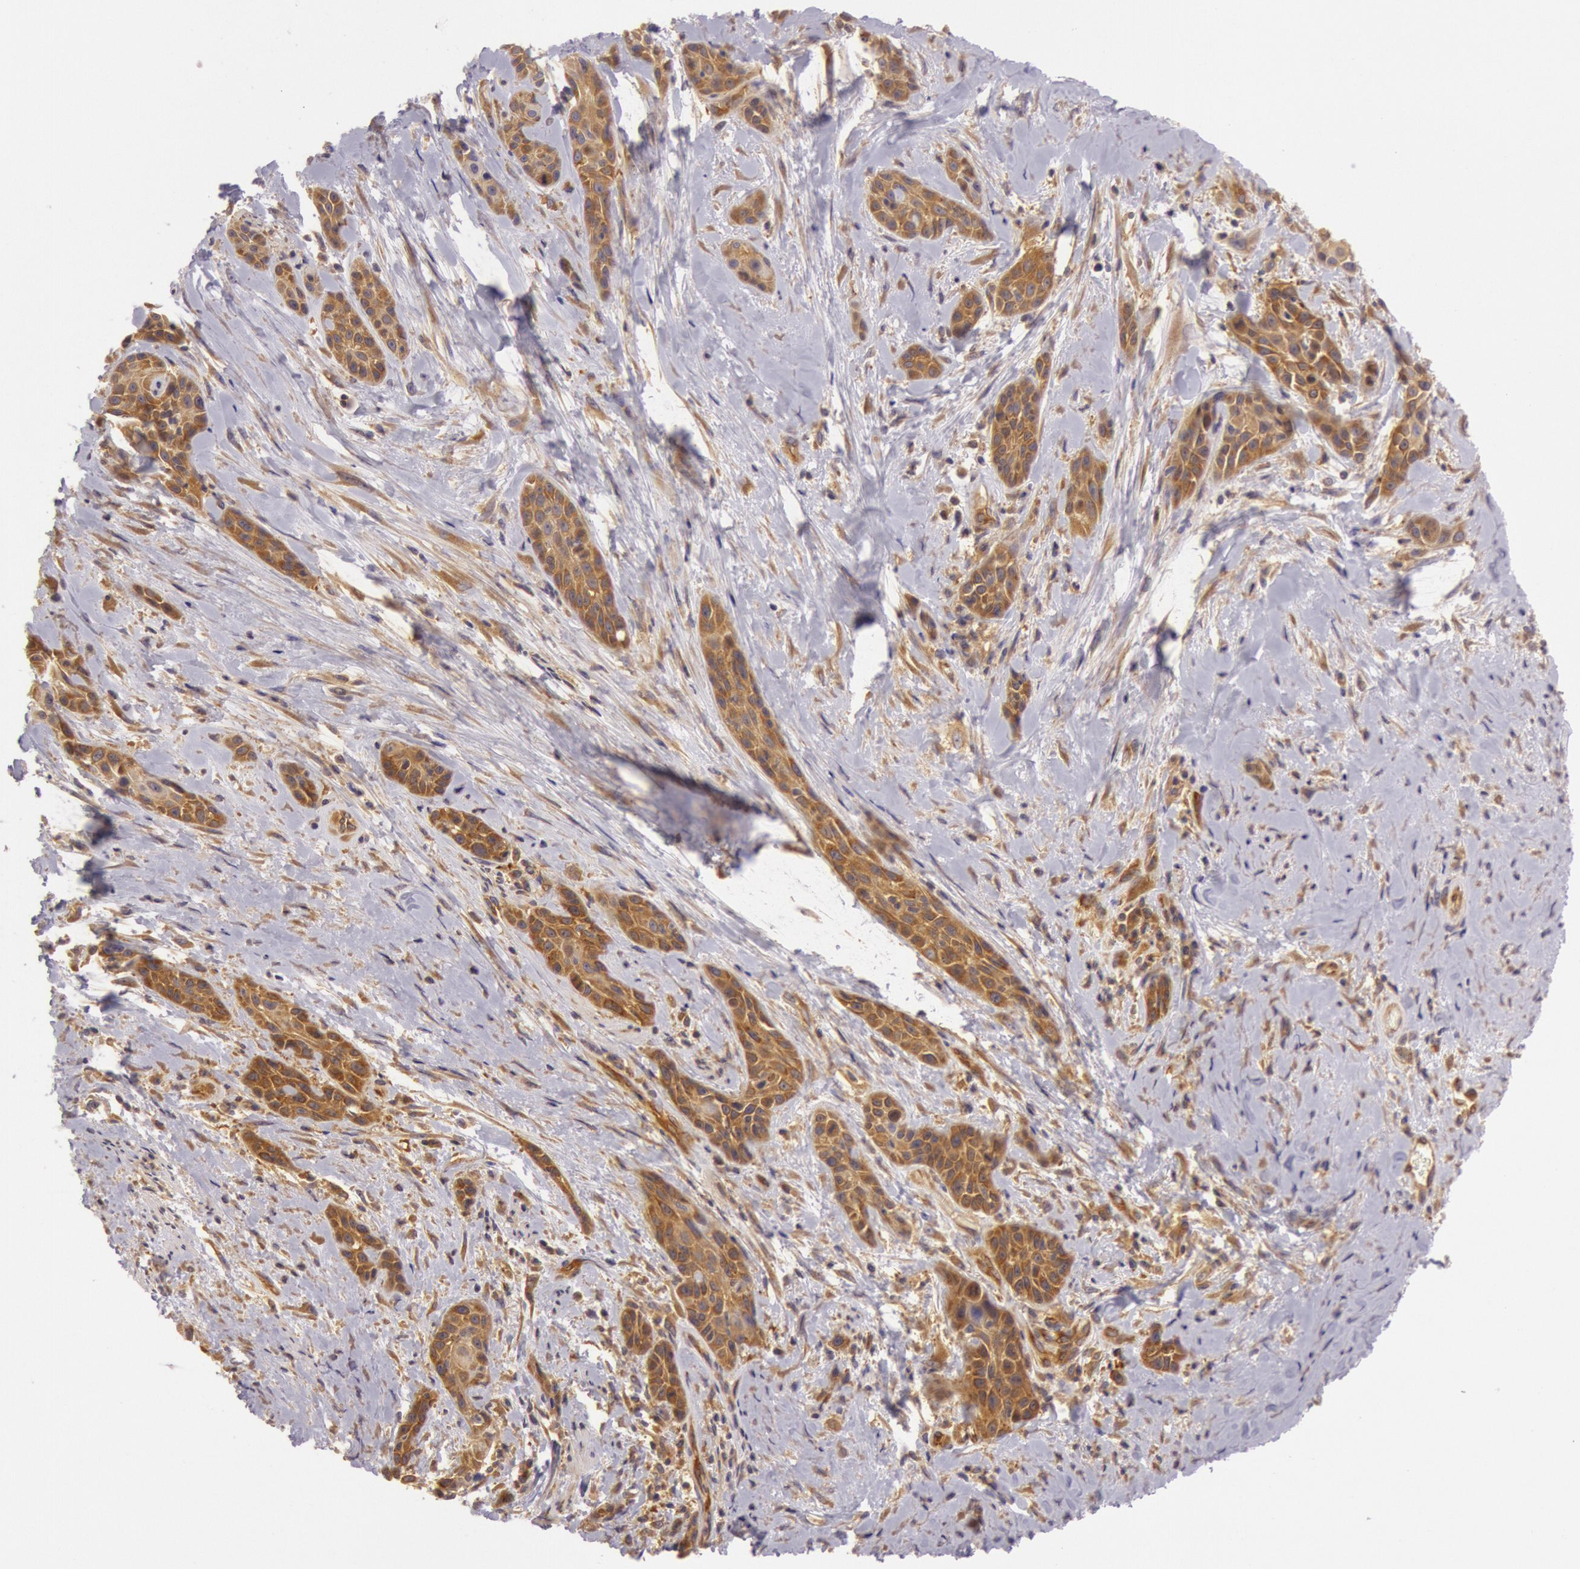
{"staining": {"intensity": "moderate", "quantity": ">75%", "location": "cytoplasmic/membranous"}, "tissue": "skin cancer", "cell_type": "Tumor cells", "image_type": "cancer", "snomed": [{"axis": "morphology", "description": "Squamous cell carcinoma, NOS"}, {"axis": "topography", "description": "Skin"}, {"axis": "topography", "description": "Anal"}], "caption": "About >75% of tumor cells in squamous cell carcinoma (skin) display moderate cytoplasmic/membranous protein staining as visualized by brown immunohistochemical staining.", "gene": "CHUK", "patient": {"sex": "male", "age": 64}}